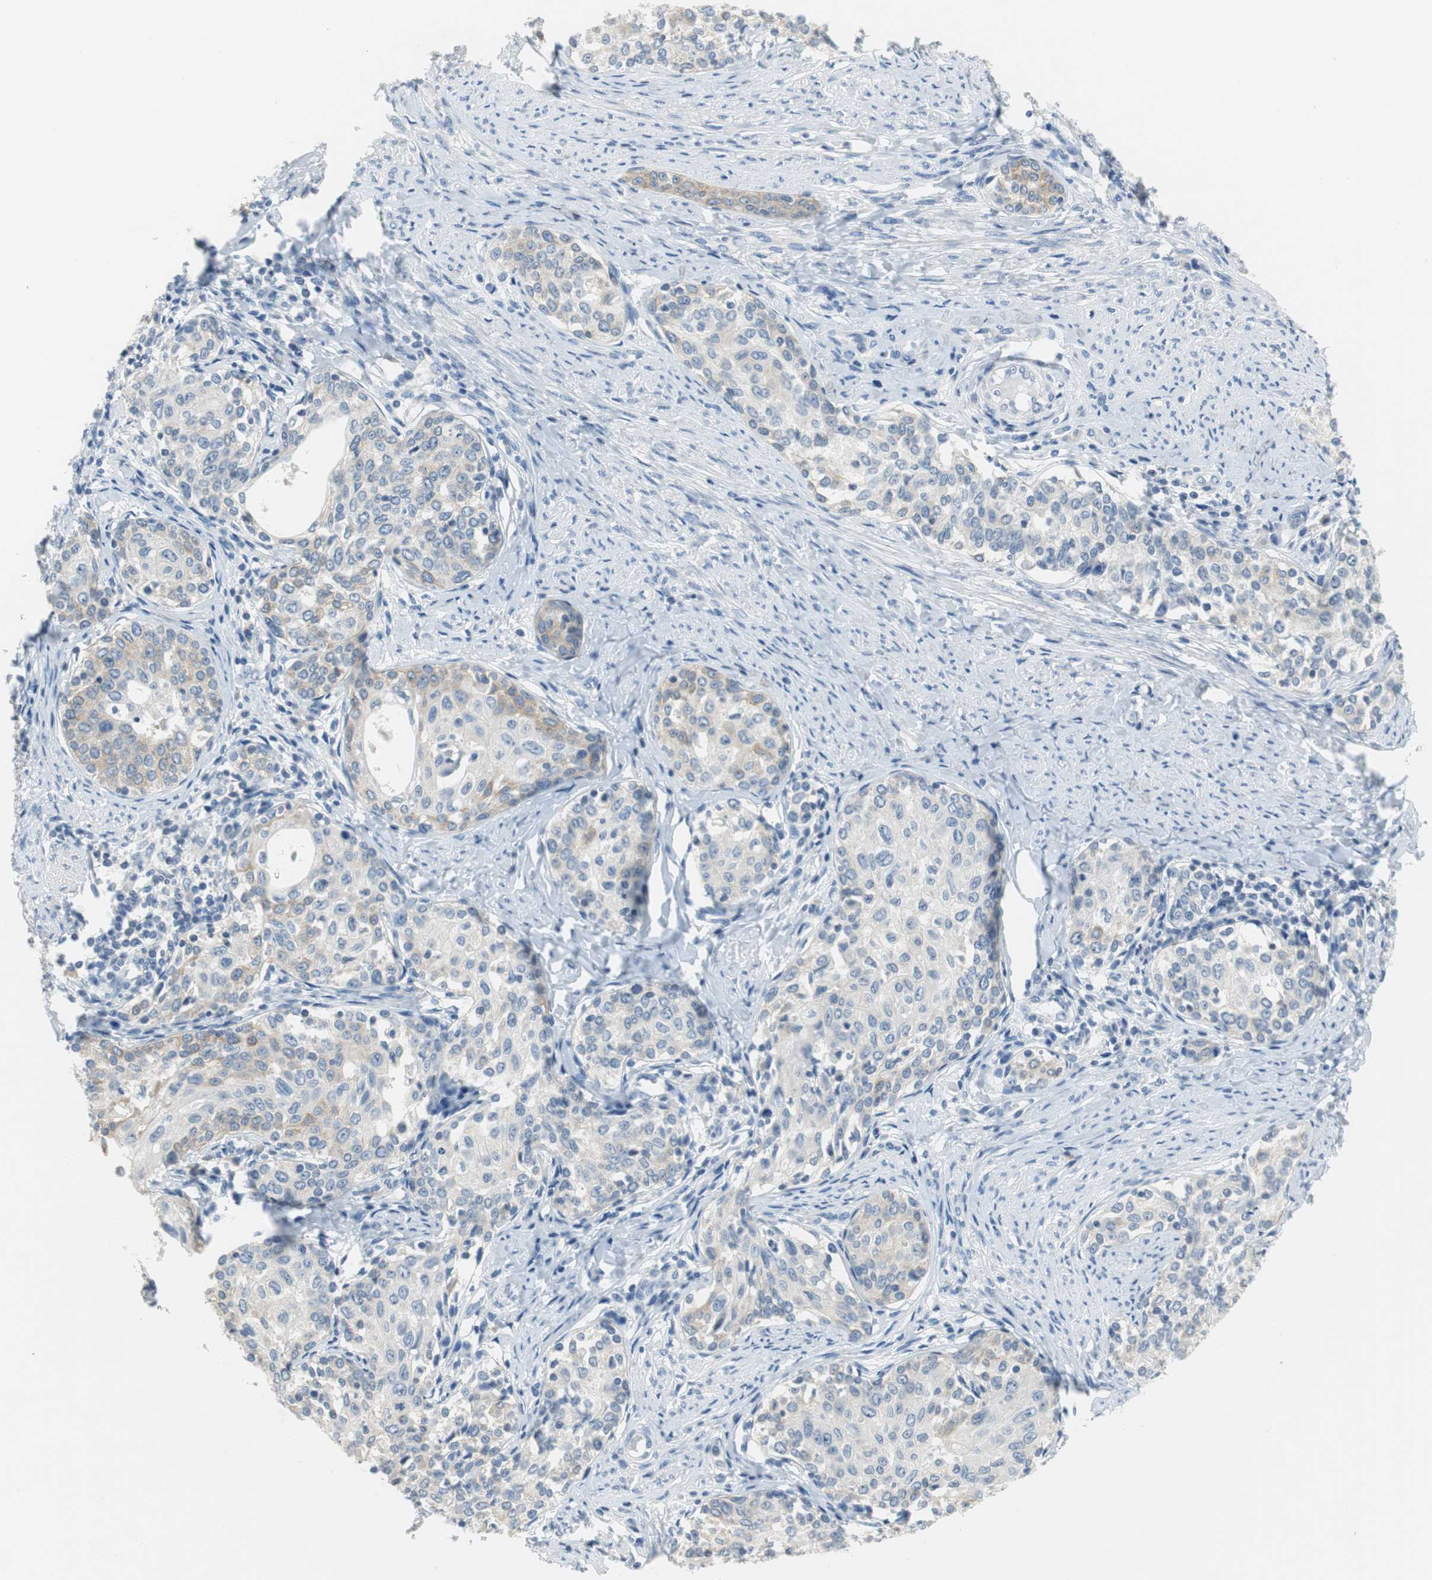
{"staining": {"intensity": "weak", "quantity": "25%-75%", "location": "cytoplasmic/membranous"}, "tissue": "cervical cancer", "cell_type": "Tumor cells", "image_type": "cancer", "snomed": [{"axis": "morphology", "description": "Squamous cell carcinoma, NOS"}, {"axis": "morphology", "description": "Adenocarcinoma, NOS"}, {"axis": "topography", "description": "Cervix"}], "caption": "Immunohistochemical staining of human cervical cancer (adenocarcinoma) displays low levels of weak cytoplasmic/membranous expression in about 25%-75% of tumor cells.", "gene": "GLCCI1", "patient": {"sex": "female", "age": 52}}